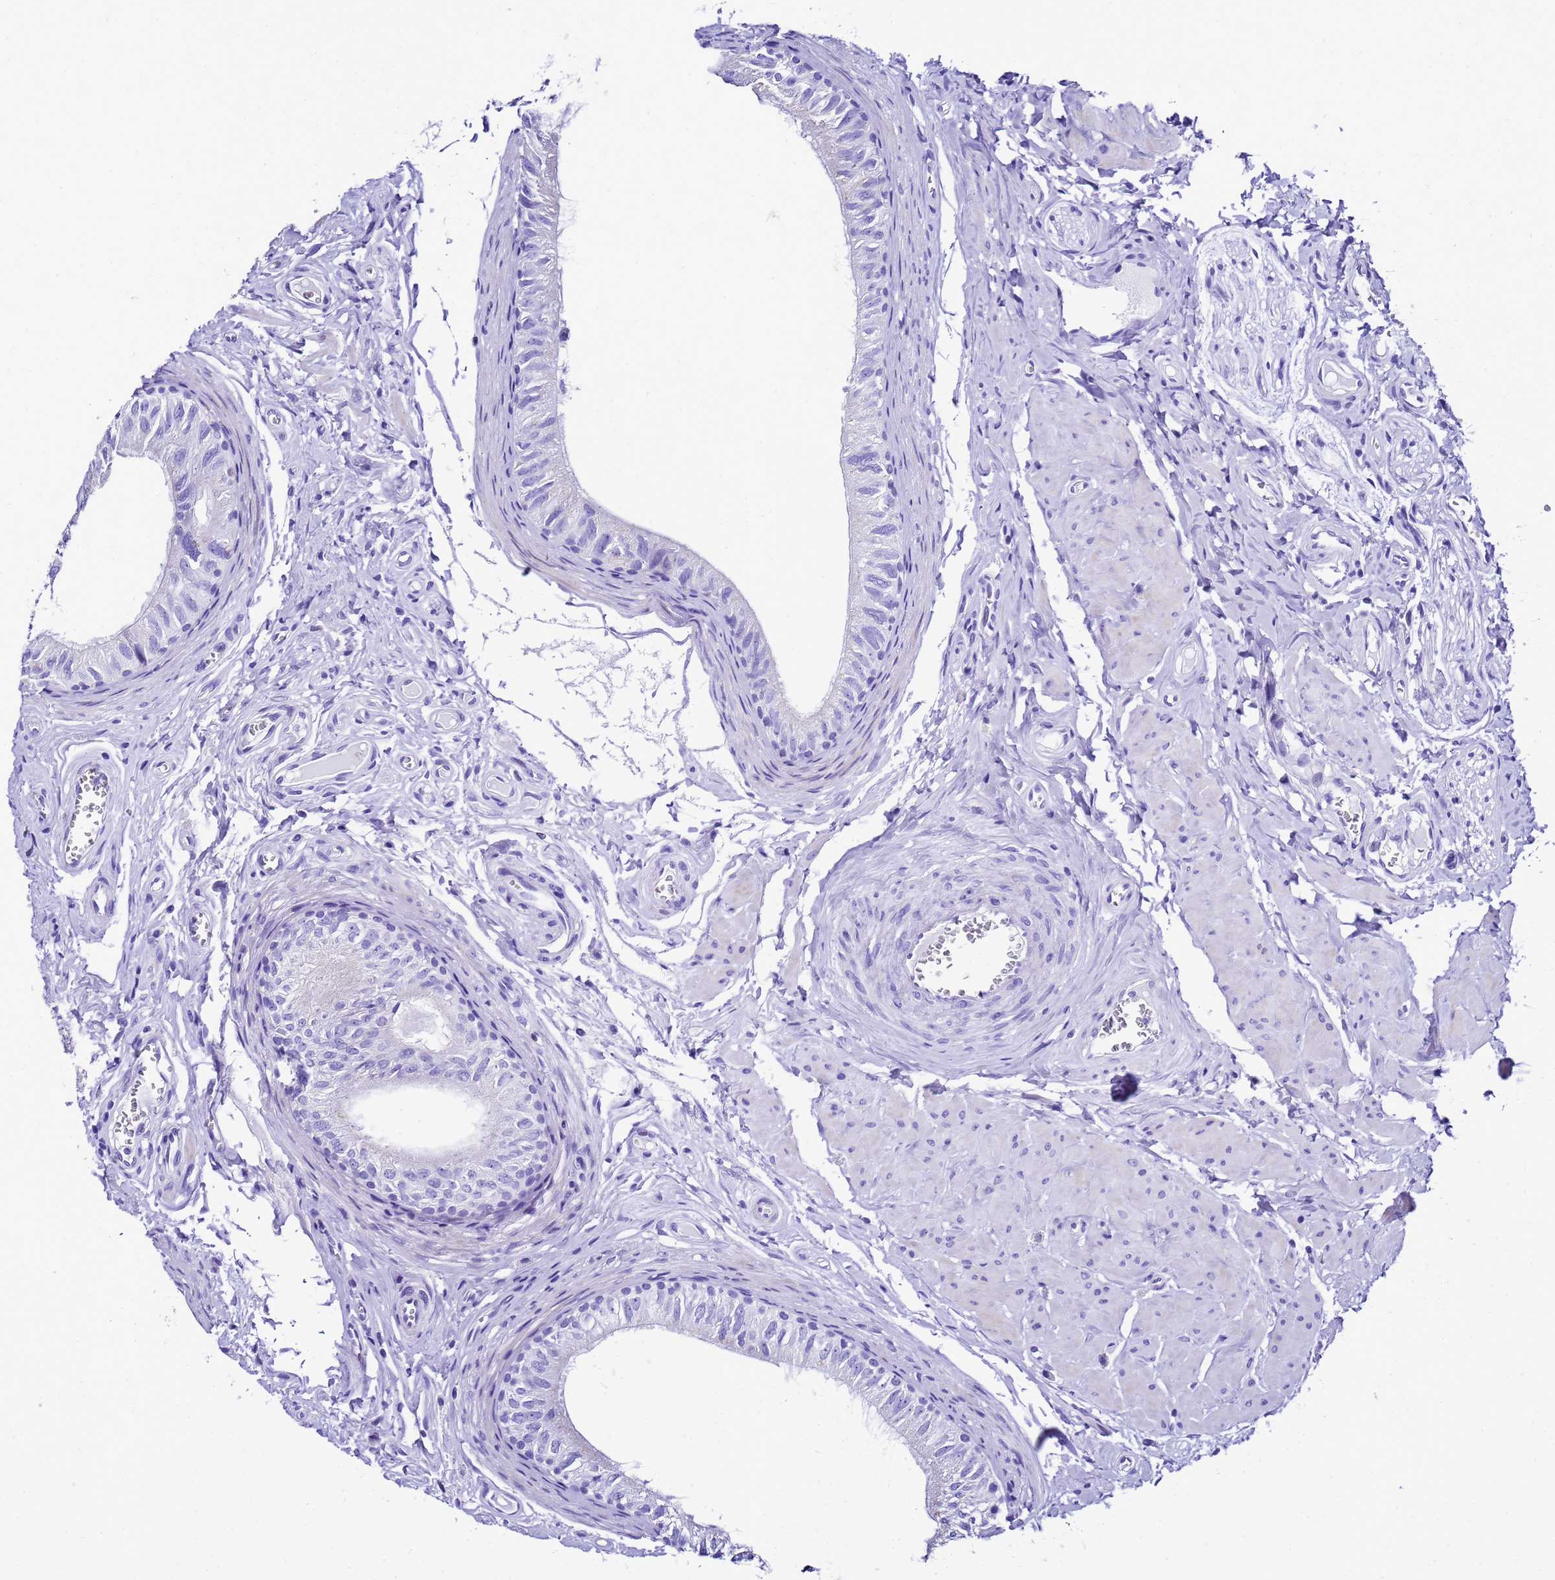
{"staining": {"intensity": "negative", "quantity": "none", "location": "none"}, "tissue": "epididymis", "cell_type": "Glandular cells", "image_type": "normal", "snomed": [{"axis": "morphology", "description": "Normal tissue, NOS"}, {"axis": "topography", "description": "Epididymis"}], "caption": "Glandular cells show no significant protein expression in benign epididymis. (Stains: DAB (3,3'-diaminobenzidine) IHC with hematoxylin counter stain, Microscopy: brightfield microscopy at high magnification).", "gene": "UGT2A1", "patient": {"sex": "male", "age": 42}}